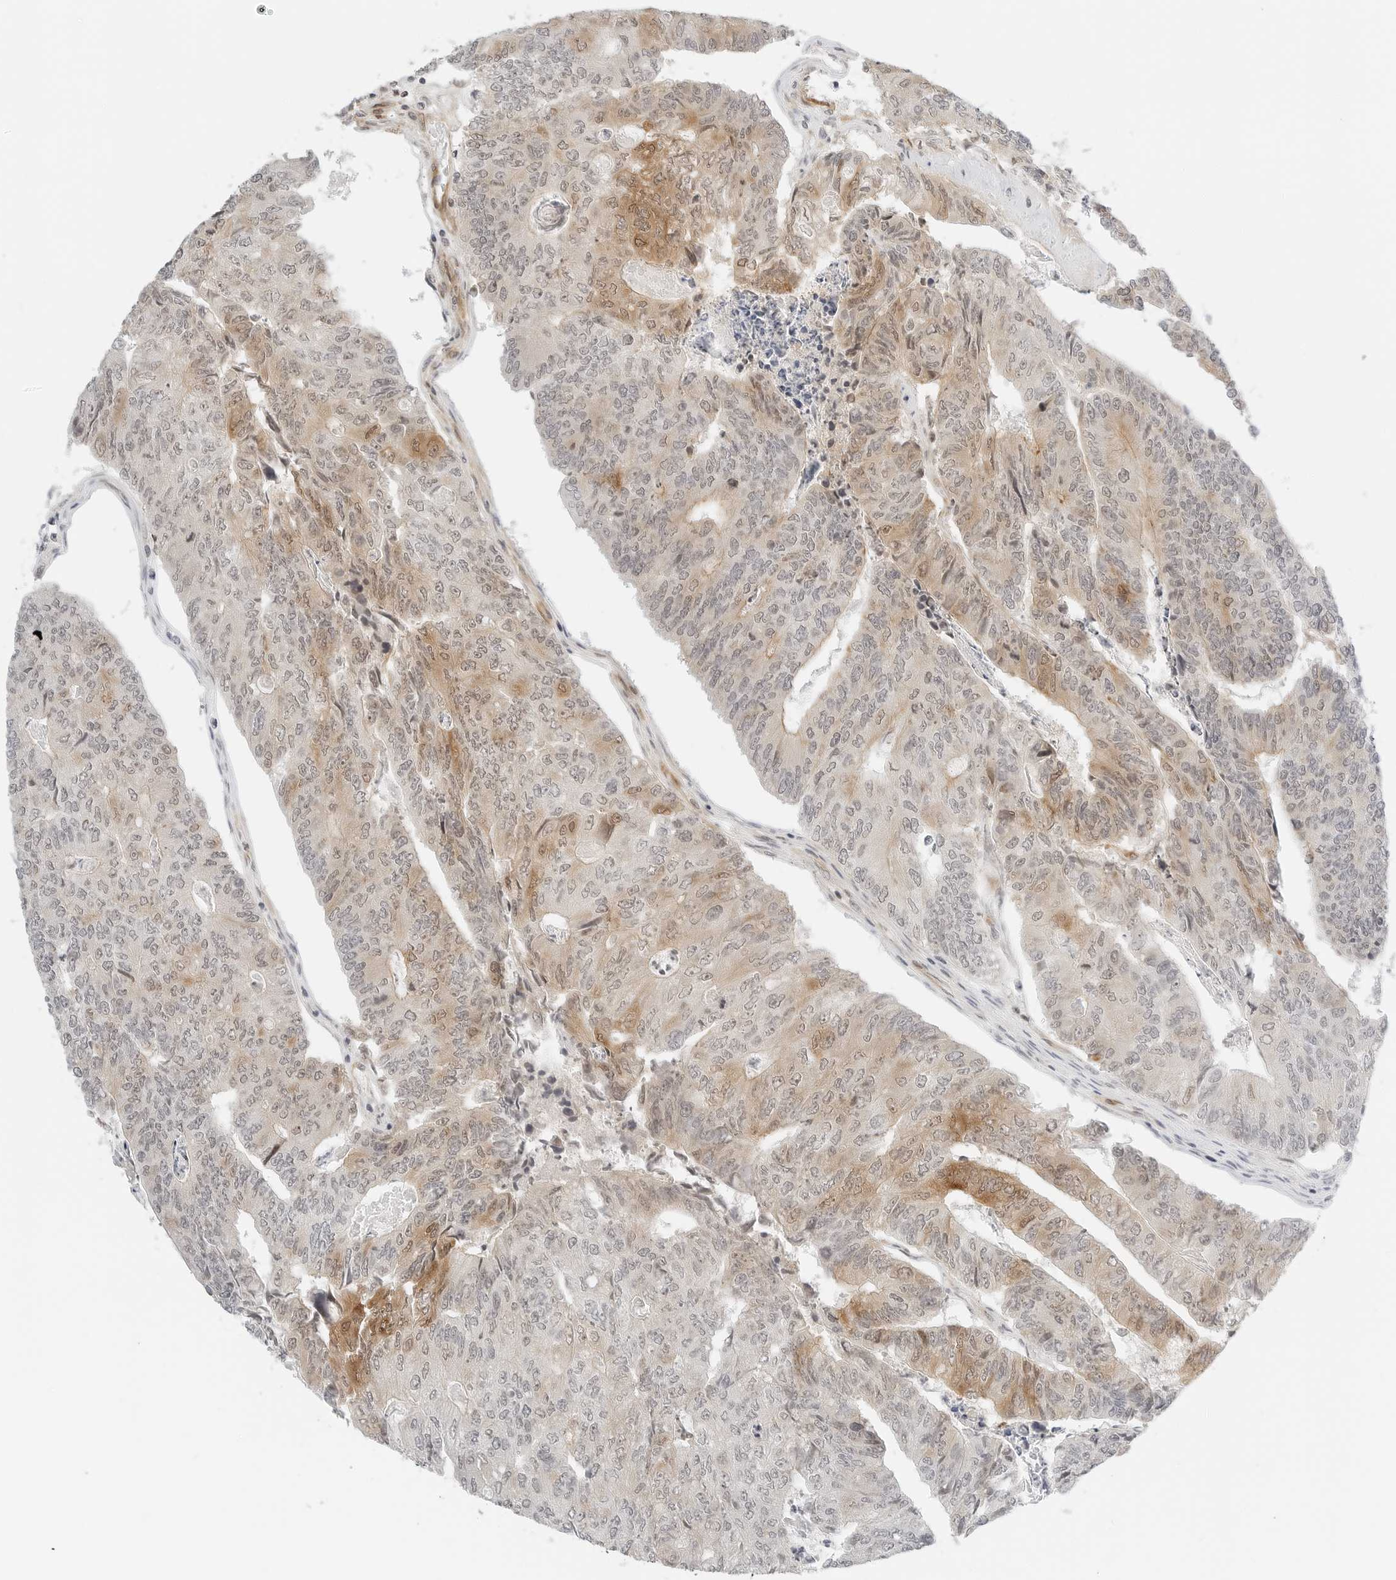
{"staining": {"intensity": "moderate", "quantity": "<25%", "location": "cytoplasmic/membranous,nuclear"}, "tissue": "colorectal cancer", "cell_type": "Tumor cells", "image_type": "cancer", "snomed": [{"axis": "morphology", "description": "Adenocarcinoma, NOS"}, {"axis": "topography", "description": "Colon"}], "caption": "A photomicrograph of colorectal cancer stained for a protein reveals moderate cytoplasmic/membranous and nuclear brown staining in tumor cells.", "gene": "NEO1", "patient": {"sex": "female", "age": 67}}